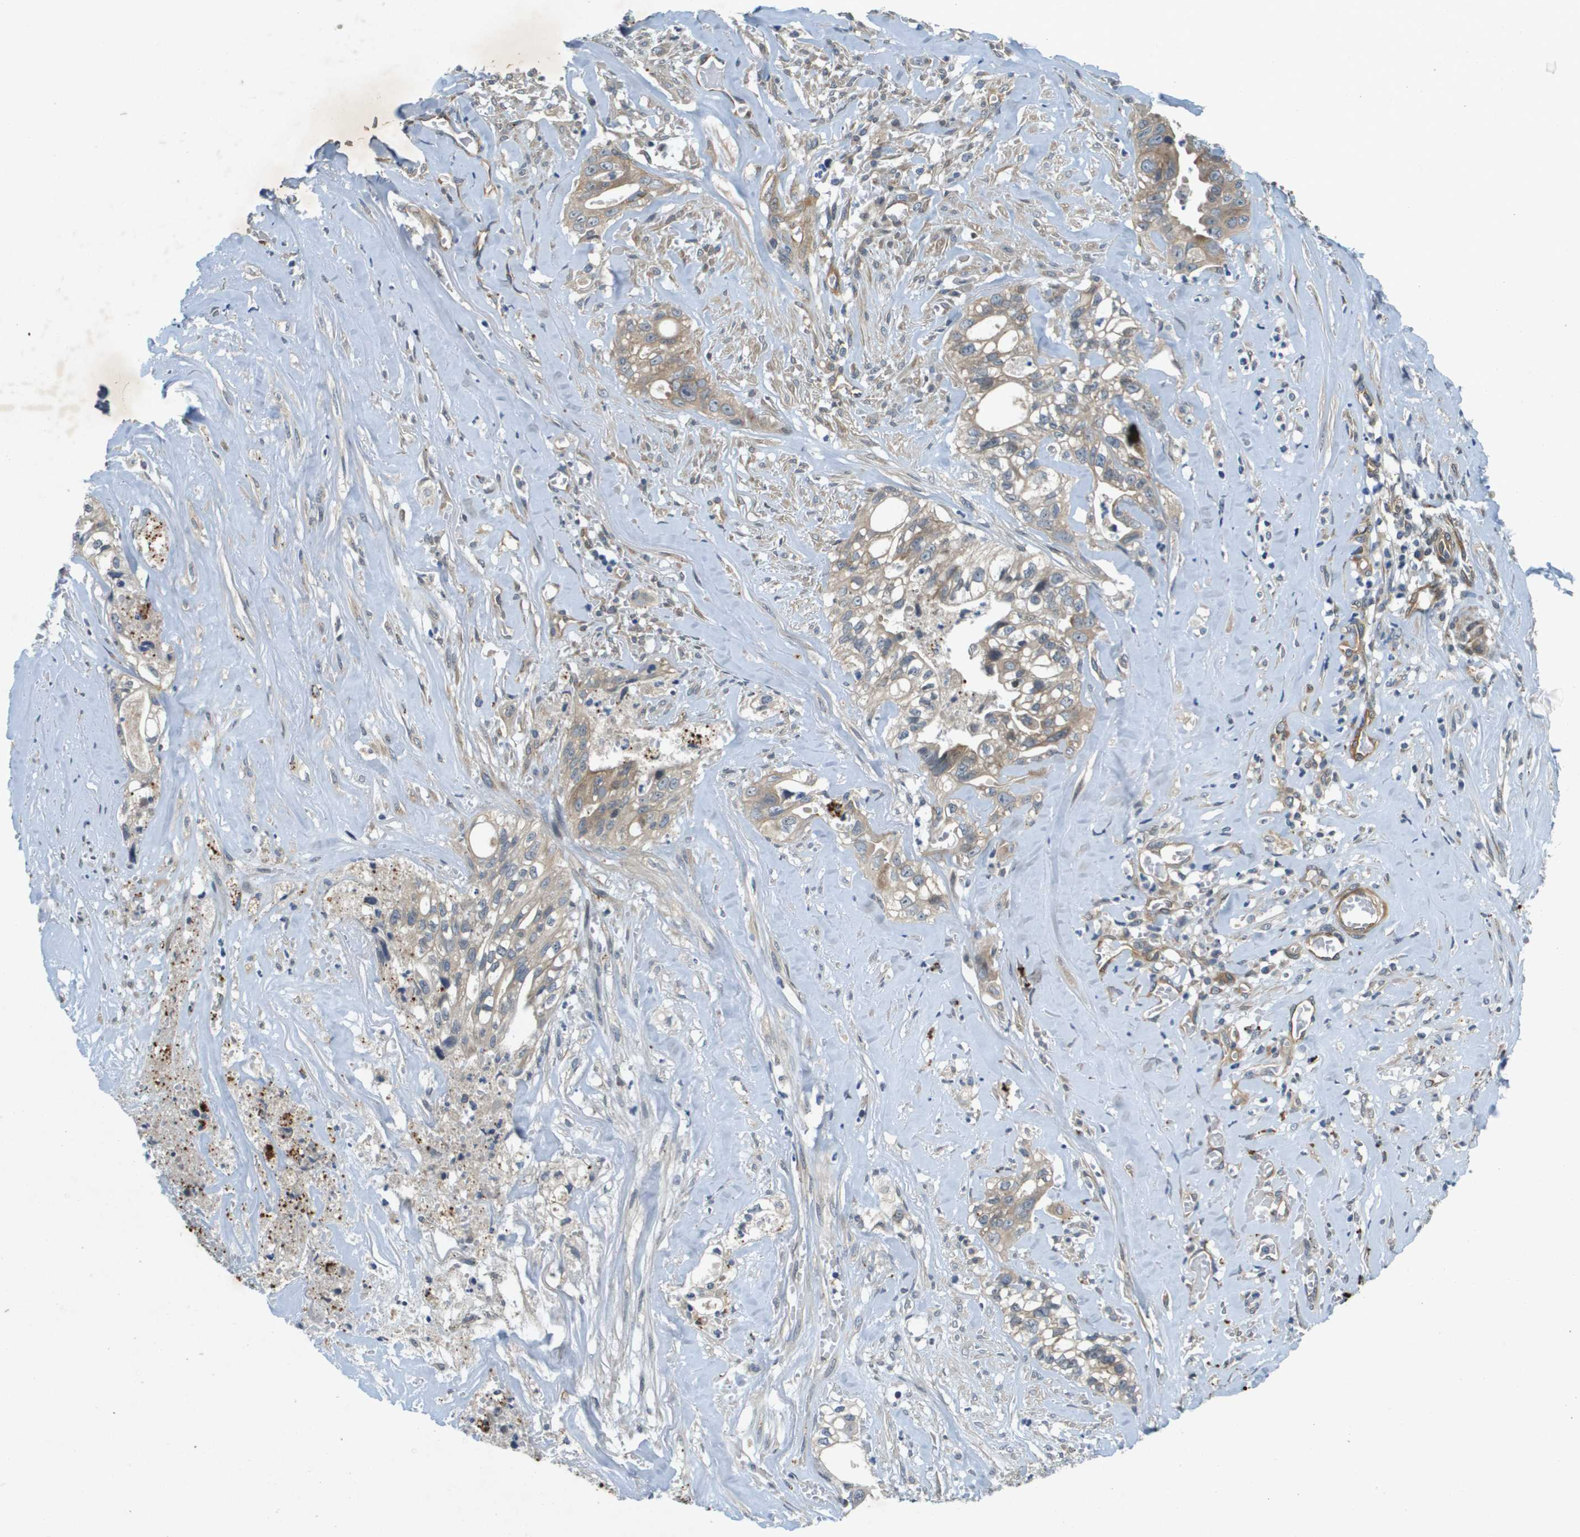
{"staining": {"intensity": "weak", "quantity": ">75%", "location": "cytoplasmic/membranous"}, "tissue": "liver cancer", "cell_type": "Tumor cells", "image_type": "cancer", "snomed": [{"axis": "morphology", "description": "Cholangiocarcinoma"}, {"axis": "topography", "description": "Liver"}], "caption": "A brown stain highlights weak cytoplasmic/membranous staining of a protein in human liver cancer (cholangiocarcinoma) tumor cells.", "gene": "PGAP3", "patient": {"sex": "female", "age": 70}}